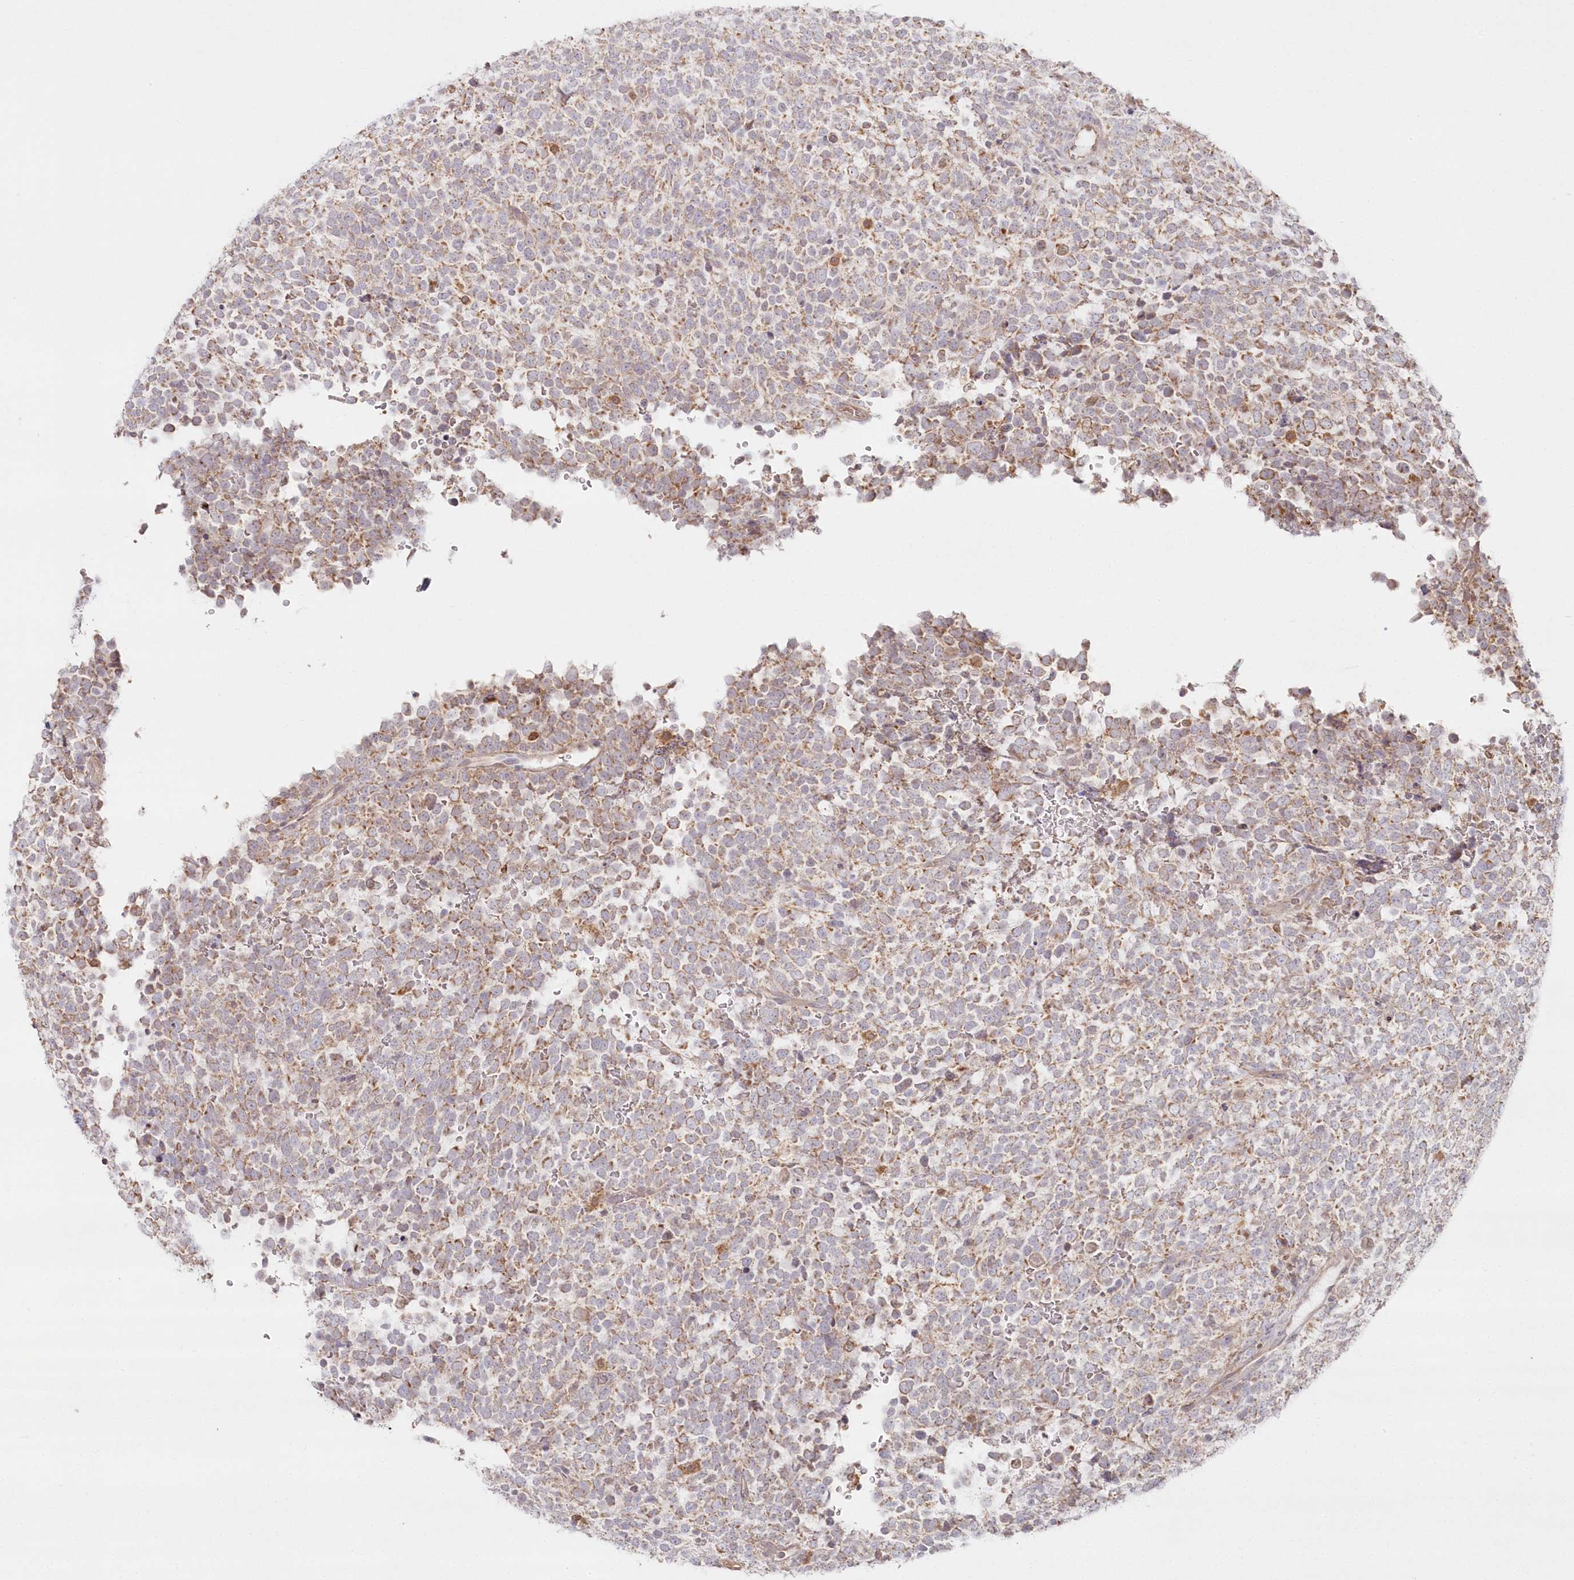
{"staining": {"intensity": "moderate", "quantity": "25%-75%", "location": "cytoplasmic/membranous"}, "tissue": "urothelial cancer", "cell_type": "Tumor cells", "image_type": "cancer", "snomed": [{"axis": "morphology", "description": "Urothelial carcinoma, High grade"}, {"axis": "topography", "description": "Urinary bladder"}], "caption": "Urothelial cancer was stained to show a protein in brown. There is medium levels of moderate cytoplasmic/membranous staining in approximately 25%-75% of tumor cells. The protein is shown in brown color, while the nuclei are stained blue.", "gene": "ARSB", "patient": {"sex": "female", "age": 82}}